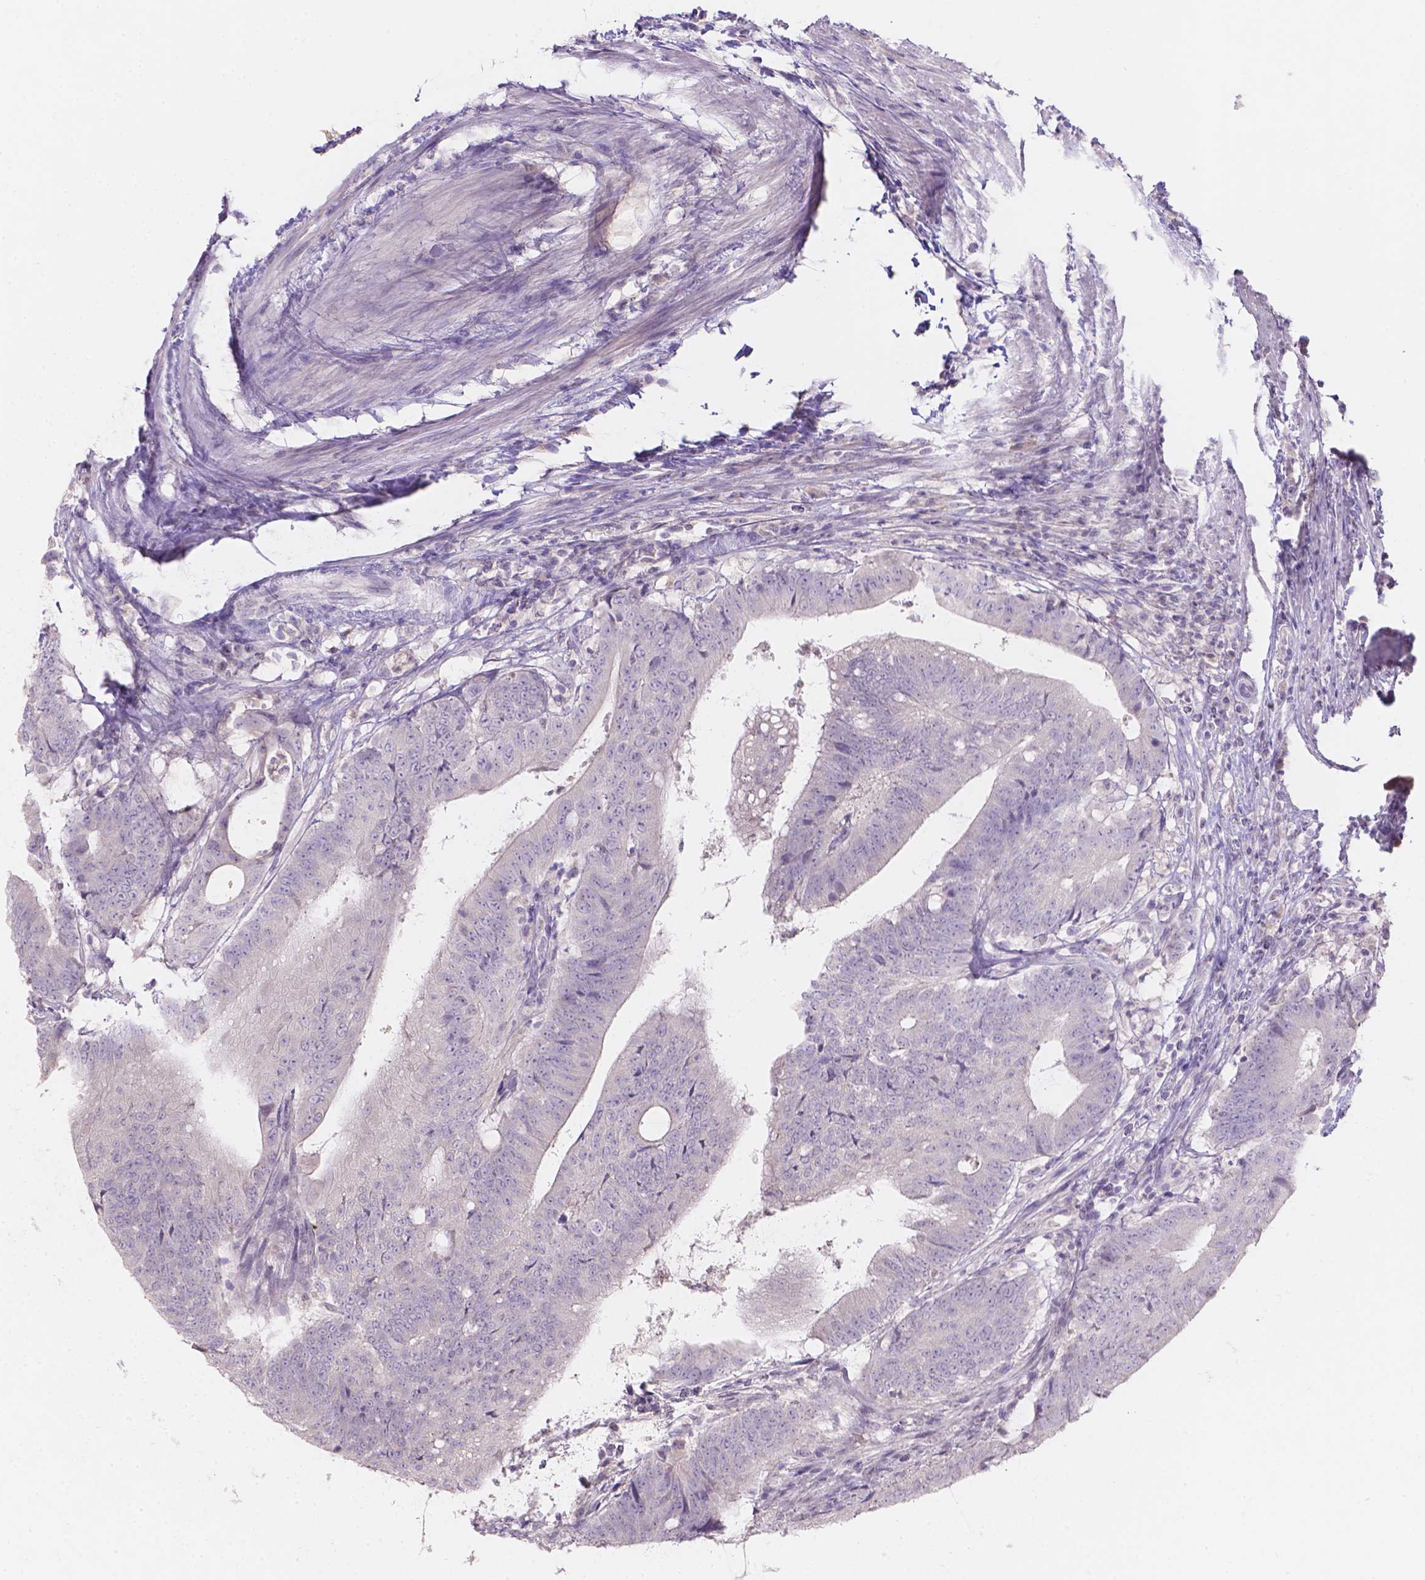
{"staining": {"intensity": "negative", "quantity": "none", "location": "none"}, "tissue": "colorectal cancer", "cell_type": "Tumor cells", "image_type": "cancer", "snomed": [{"axis": "morphology", "description": "Adenocarcinoma, NOS"}, {"axis": "topography", "description": "Colon"}], "caption": "High magnification brightfield microscopy of colorectal adenocarcinoma stained with DAB (3,3'-diaminobenzidine) (brown) and counterstained with hematoxylin (blue): tumor cells show no significant staining. (Stains: DAB (3,3'-diaminobenzidine) immunohistochemistry (IHC) with hematoxylin counter stain, Microscopy: brightfield microscopy at high magnification).", "gene": "DCAF4L1", "patient": {"sex": "female", "age": 43}}